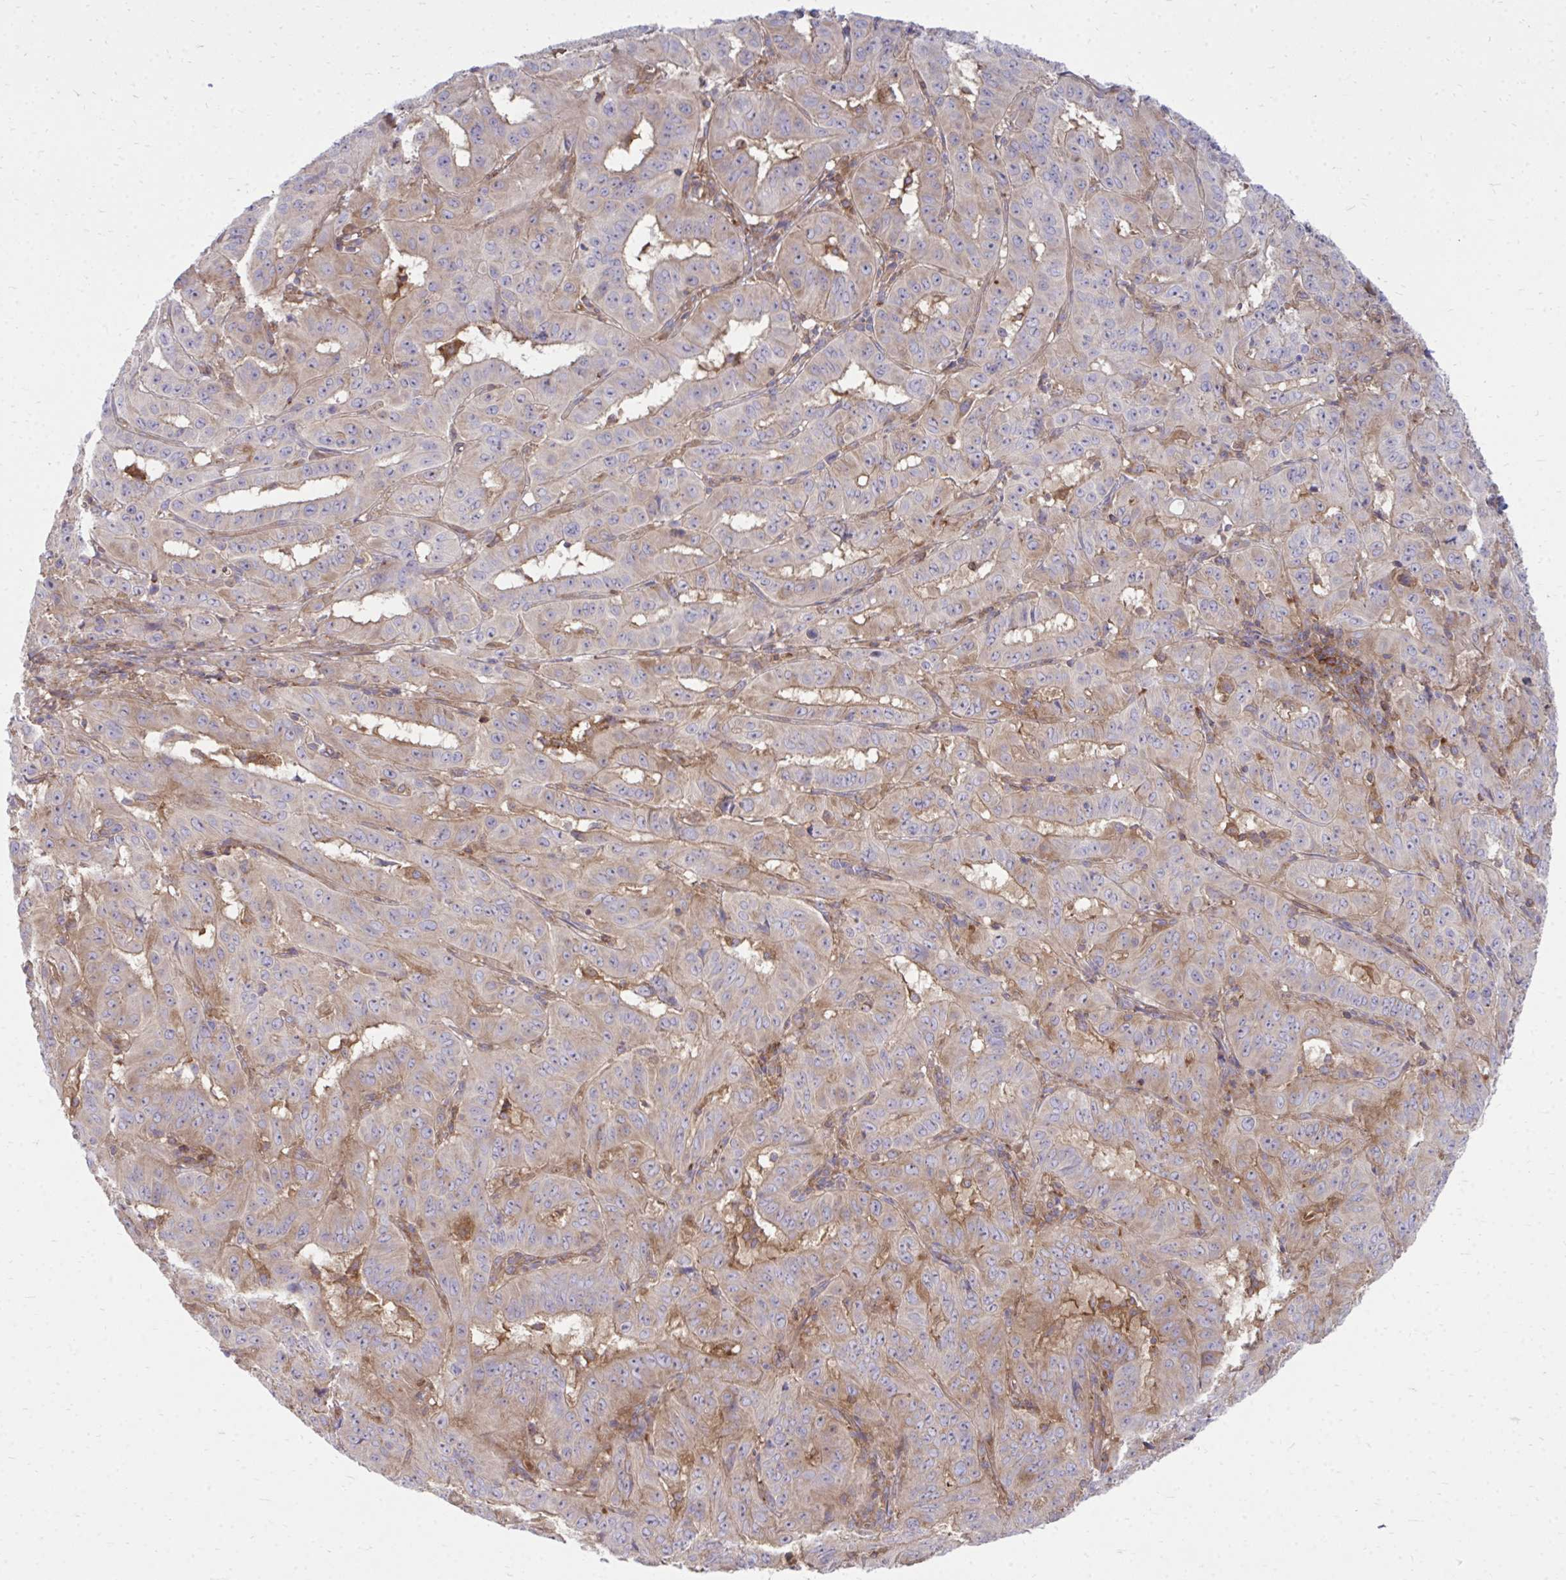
{"staining": {"intensity": "weak", "quantity": "25%-75%", "location": "cytoplasmic/membranous"}, "tissue": "pancreatic cancer", "cell_type": "Tumor cells", "image_type": "cancer", "snomed": [{"axis": "morphology", "description": "Adenocarcinoma, NOS"}, {"axis": "topography", "description": "Pancreas"}], "caption": "Protein expression analysis of human pancreatic adenocarcinoma reveals weak cytoplasmic/membranous expression in about 25%-75% of tumor cells.", "gene": "ASAP1", "patient": {"sex": "male", "age": 63}}